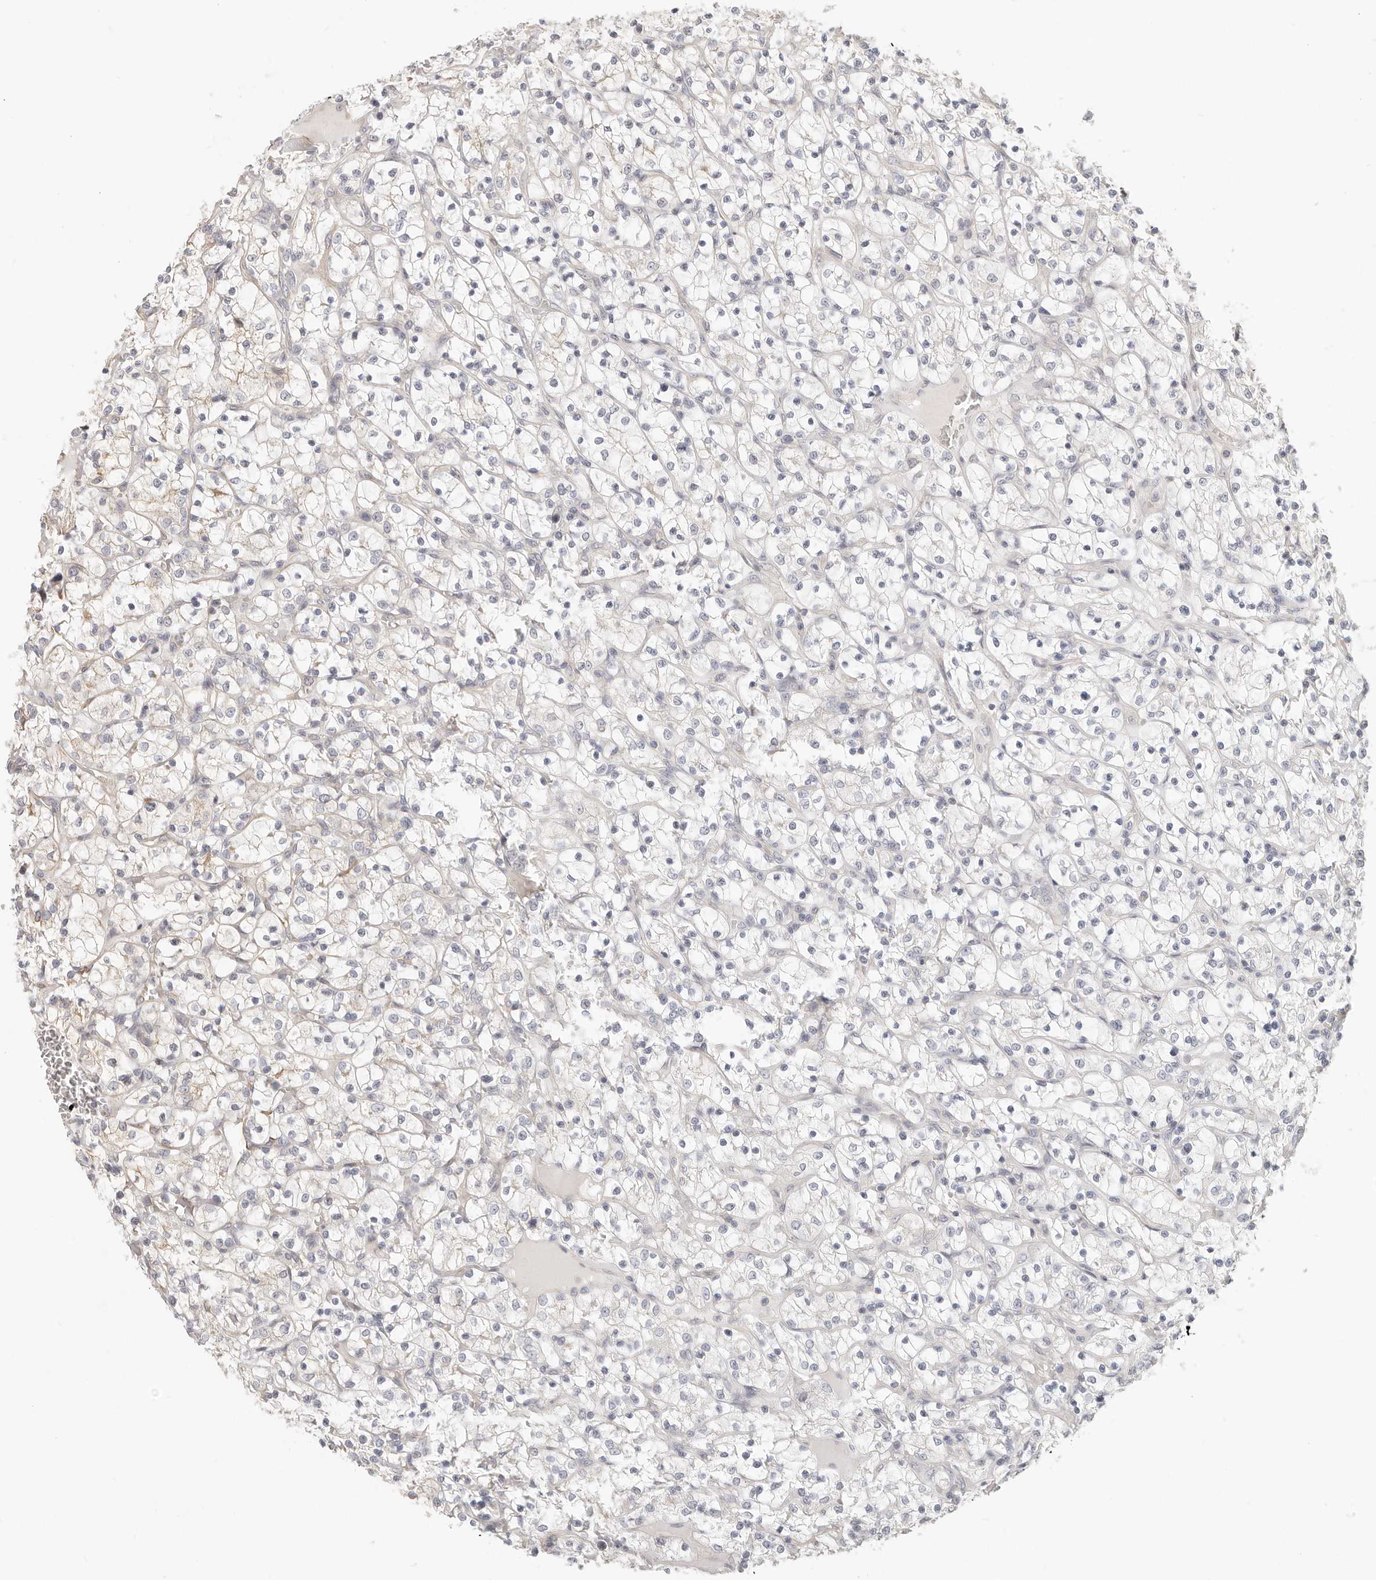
{"staining": {"intensity": "negative", "quantity": "none", "location": "none"}, "tissue": "renal cancer", "cell_type": "Tumor cells", "image_type": "cancer", "snomed": [{"axis": "morphology", "description": "Adenocarcinoma, NOS"}, {"axis": "topography", "description": "Kidney"}], "caption": "DAB (3,3'-diaminobenzidine) immunohistochemical staining of renal cancer reveals no significant positivity in tumor cells.", "gene": "DTNBP1", "patient": {"sex": "female", "age": 69}}